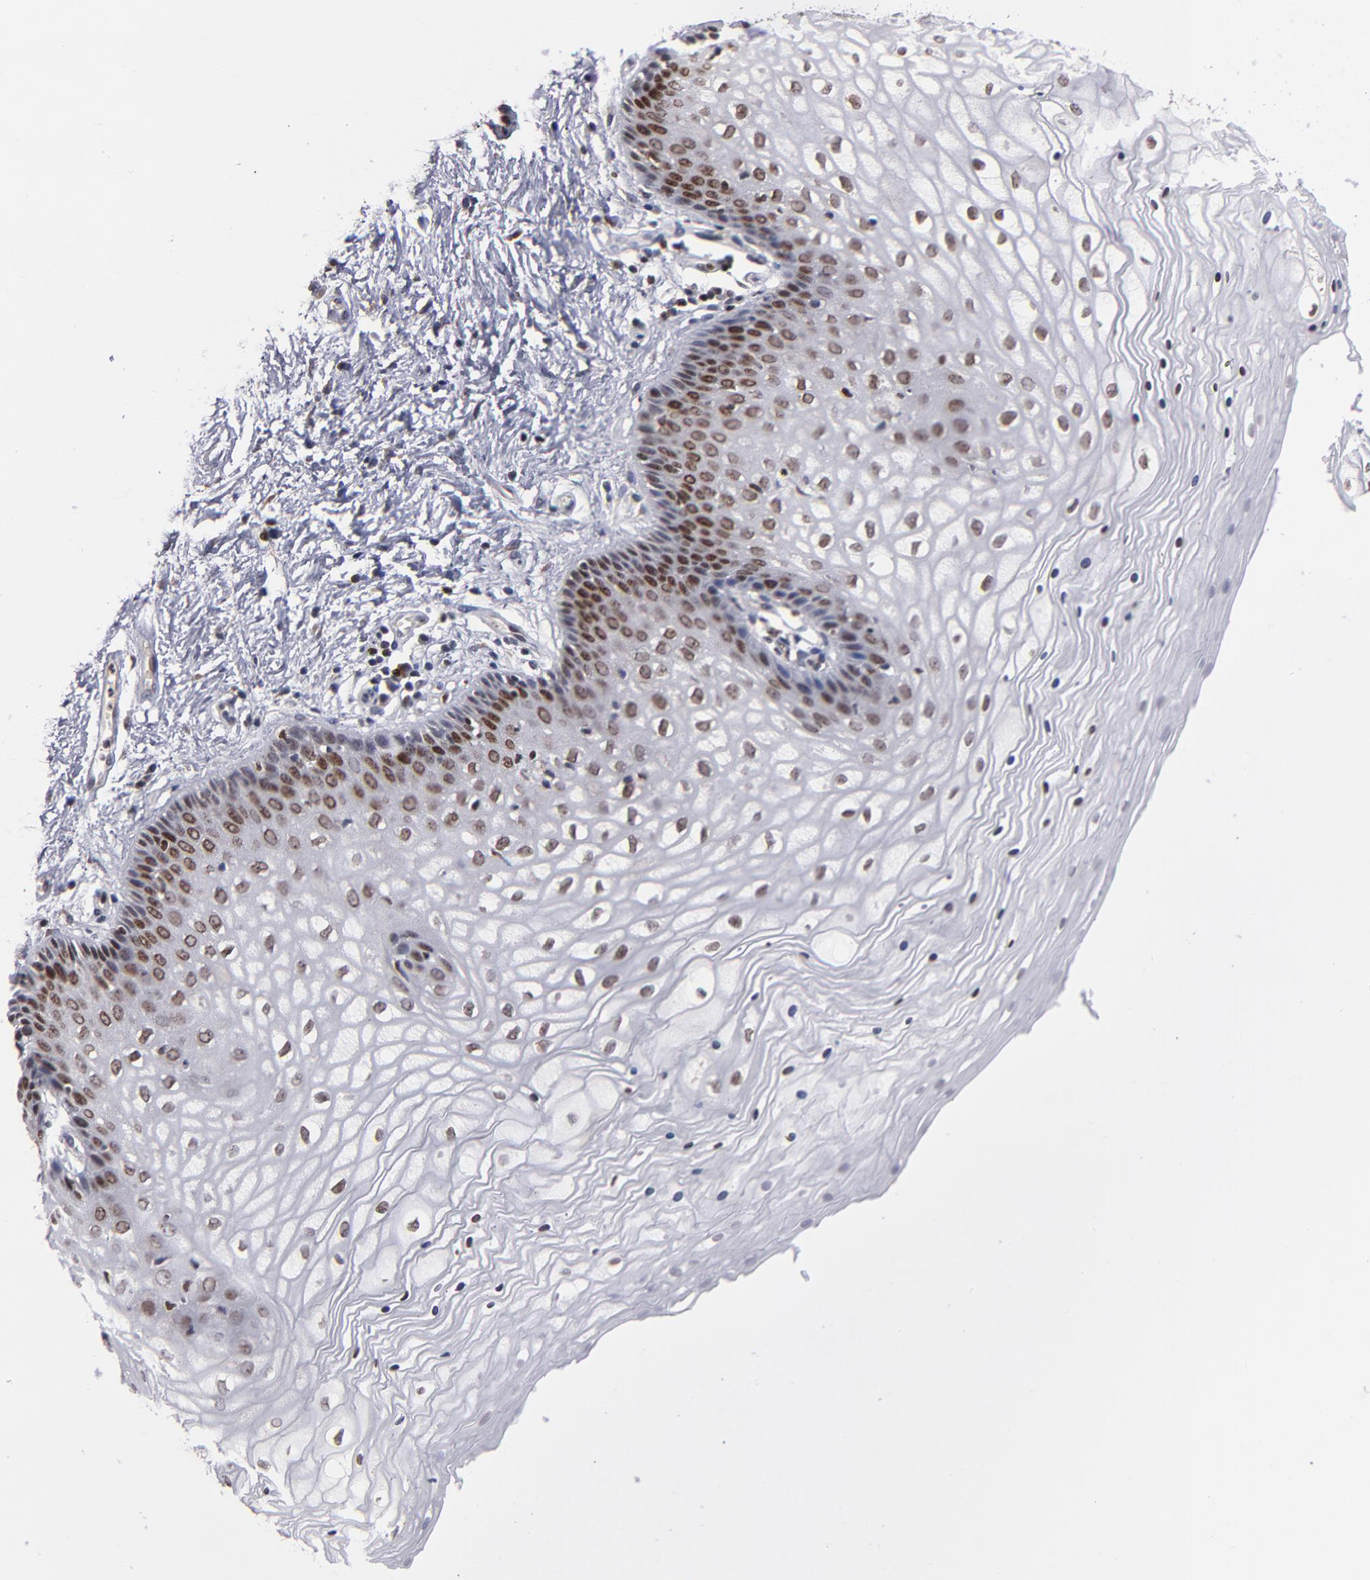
{"staining": {"intensity": "strong", "quantity": "<25%", "location": "nuclear"}, "tissue": "vagina", "cell_type": "Squamous epithelial cells", "image_type": "normal", "snomed": [{"axis": "morphology", "description": "Normal tissue, NOS"}, {"axis": "topography", "description": "Vagina"}], "caption": "A photomicrograph showing strong nuclear expression in approximately <25% of squamous epithelial cells in benign vagina, as visualized by brown immunohistochemical staining.", "gene": "KDM6A", "patient": {"sex": "female", "age": 34}}